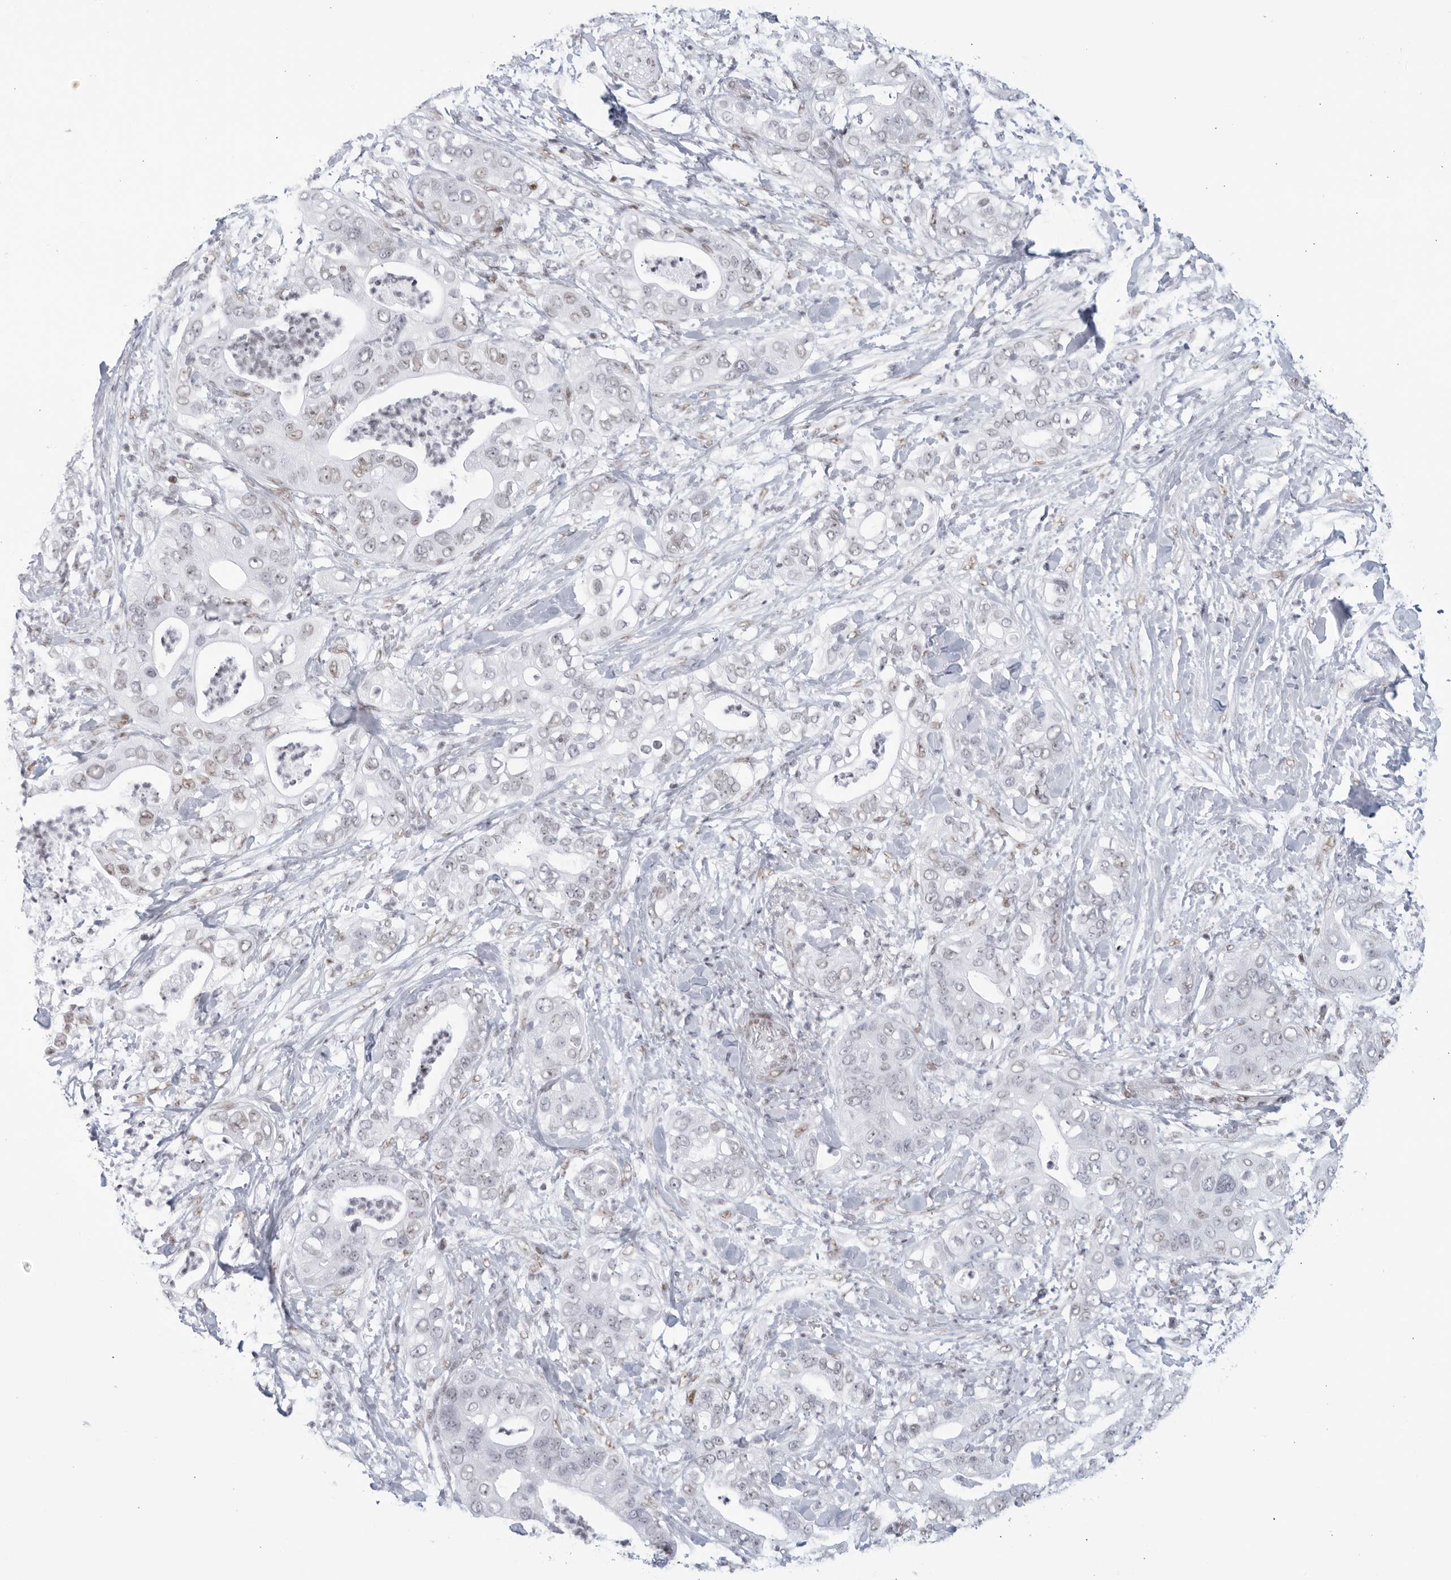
{"staining": {"intensity": "weak", "quantity": "<25%", "location": "nuclear"}, "tissue": "pancreatic cancer", "cell_type": "Tumor cells", "image_type": "cancer", "snomed": [{"axis": "morphology", "description": "Adenocarcinoma, NOS"}, {"axis": "topography", "description": "Pancreas"}], "caption": "Tumor cells are negative for brown protein staining in adenocarcinoma (pancreatic).", "gene": "HP1BP3", "patient": {"sex": "female", "age": 78}}